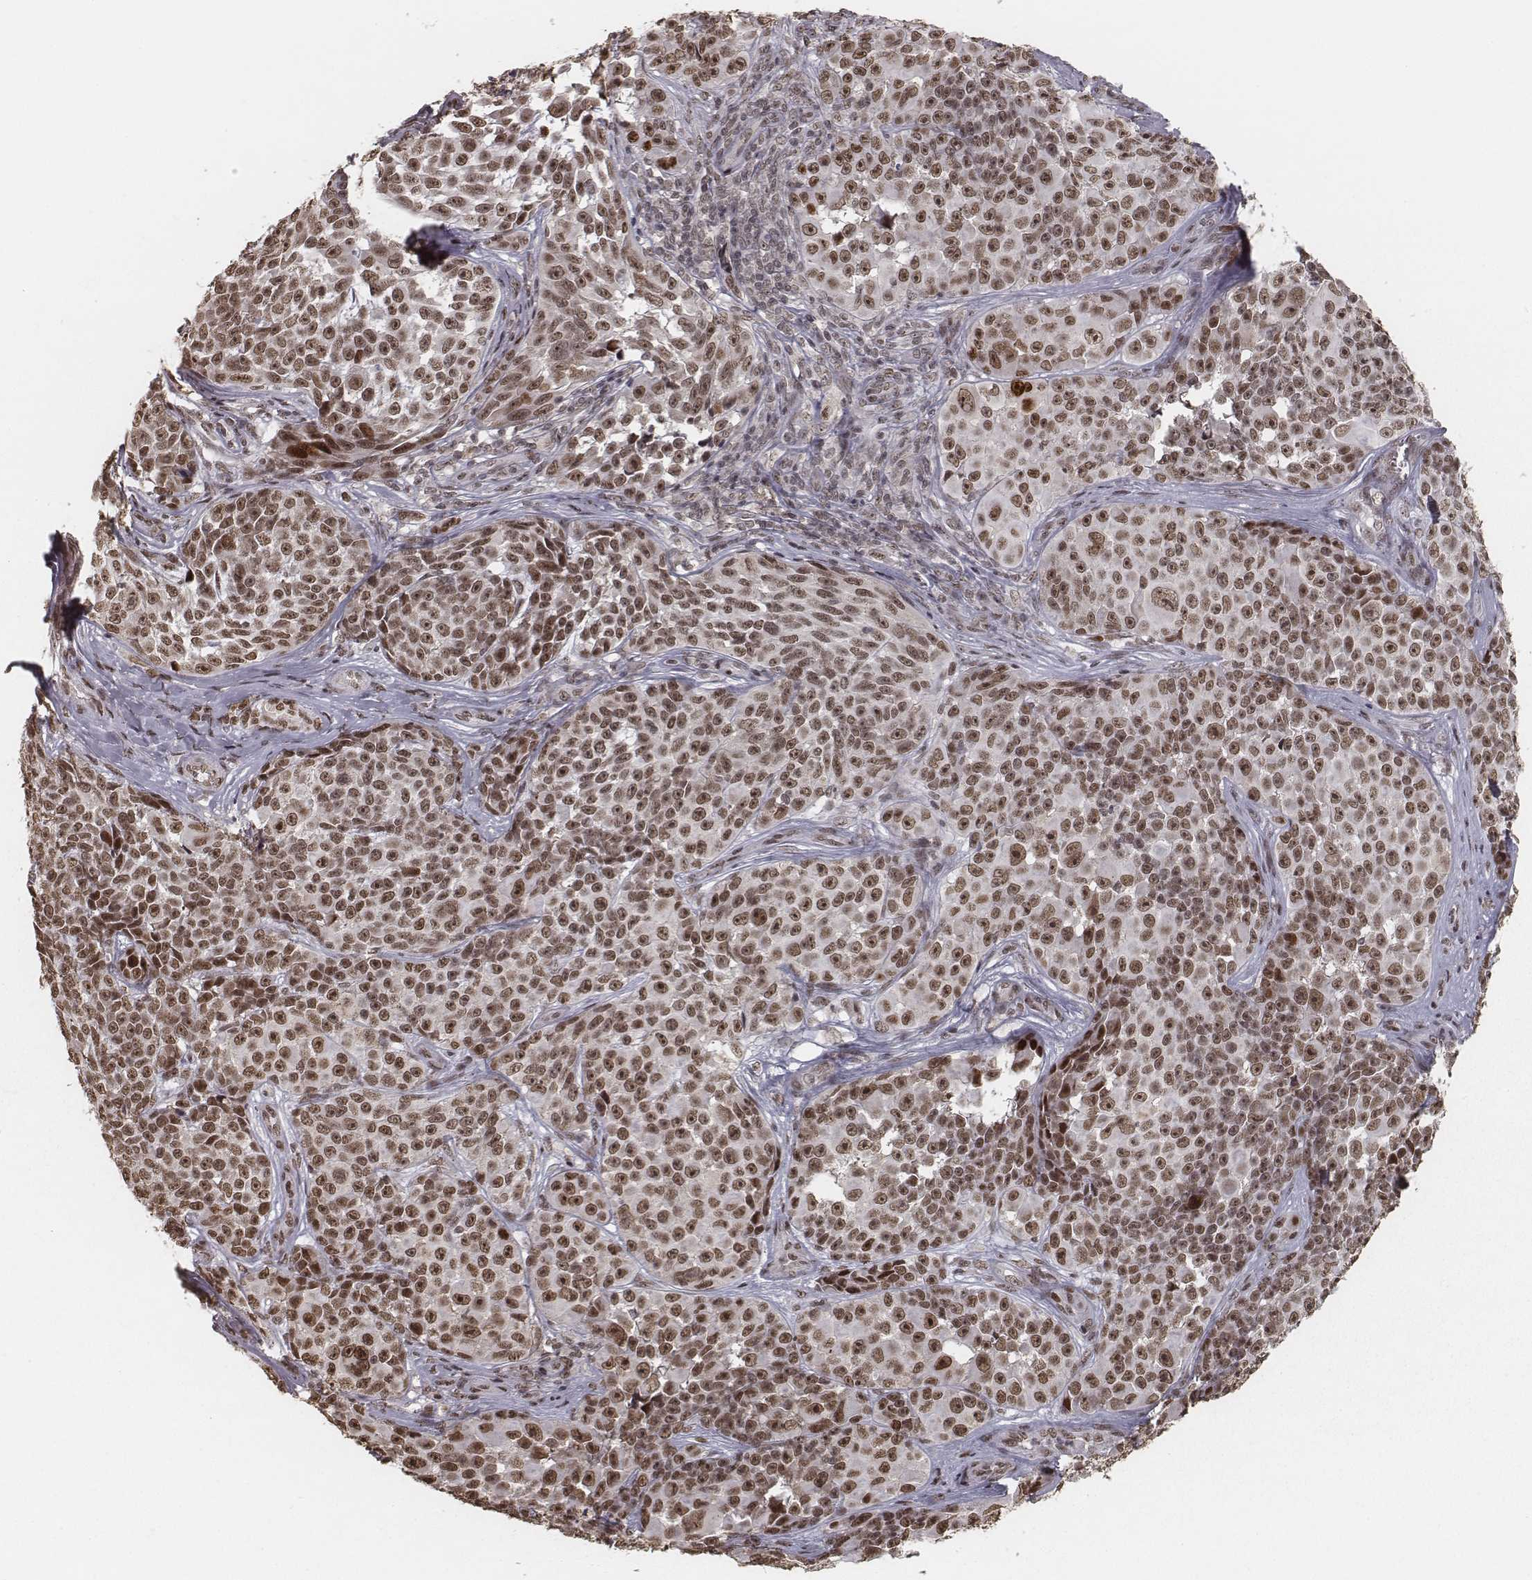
{"staining": {"intensity": "strong", "quantity": ">75%", "location": "nuclear"}, "tissue": "melanoma", "cell_type": "Tumor cells", "image_type": "cancer", "snomed": [{"axis": "morphology", "description": "Malignant melanoma, NOS"}, {"axis": "topography", "description": "Skin"}], "caption": "This photomicrograph demonstrates malignant melanoma stained with IHC to label a protein in brown. The nuclear of tumor cells show strong positivity for the protein. Nuclei are counter-stained blue.", "gene": "HMGA2", "patient": {"sex": "female", "age": 88}}